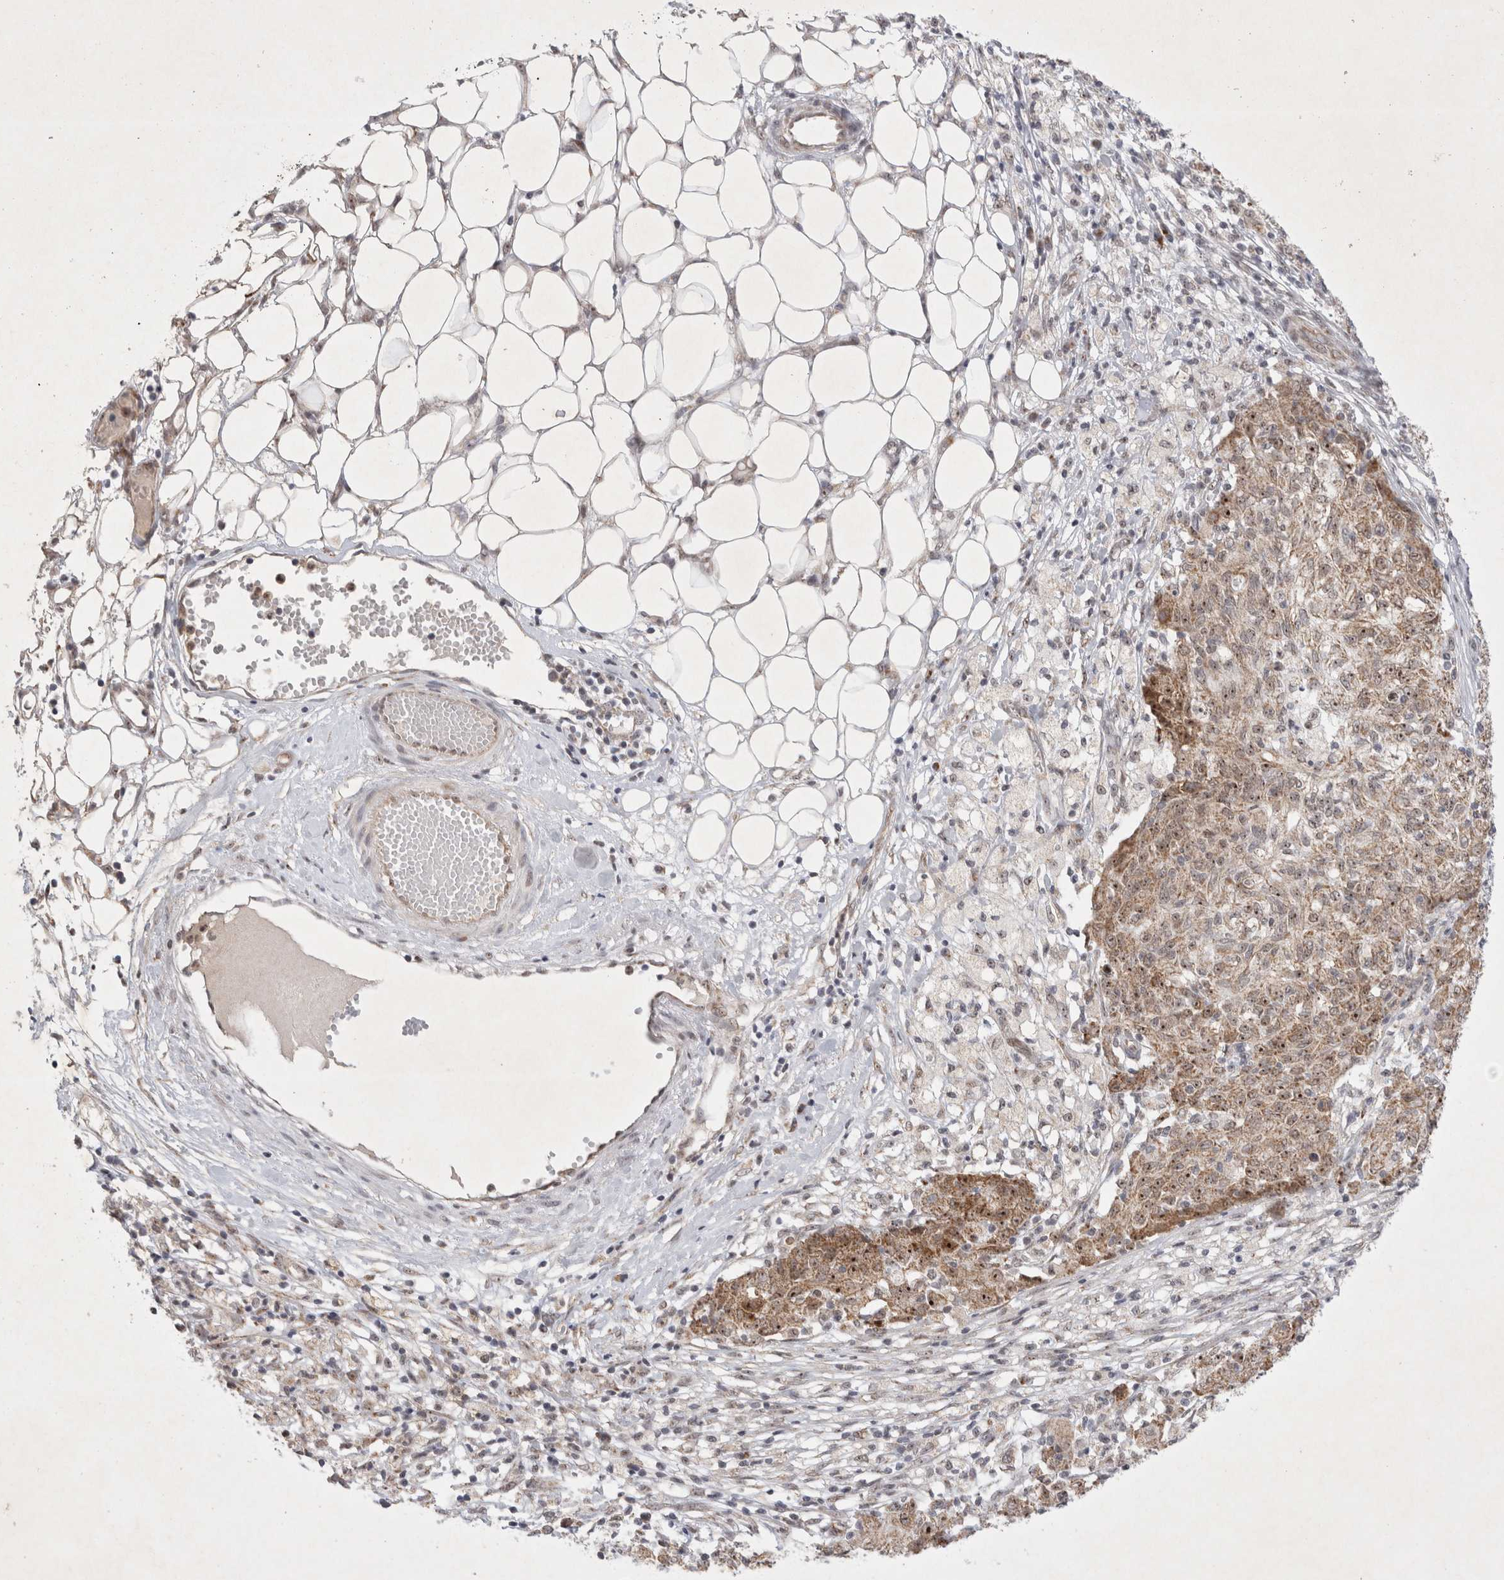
{"staining": {"intensity": "moderate", "quantity": ">75%", "location": "cytoplasmic/membranous,nuclear"}, "tissue": "ovarian cancer", "cell_type": "Tumor cells", "image_type": "cancer", "snomed": [{"axis": "morphology", "description": "Carcinoma, endometroid"}, {"axis": "topography", "description": "Ovary"}], "caption": "Immunohistochemistry (DAB) staining of ovarian cancer demonstrates moderate cytoplasmic/membranous and nuclear protein expression in approximately >75% of tumor cells.", "gene": "MRPL37", "patient": {"sex": "female", "age": 42}}